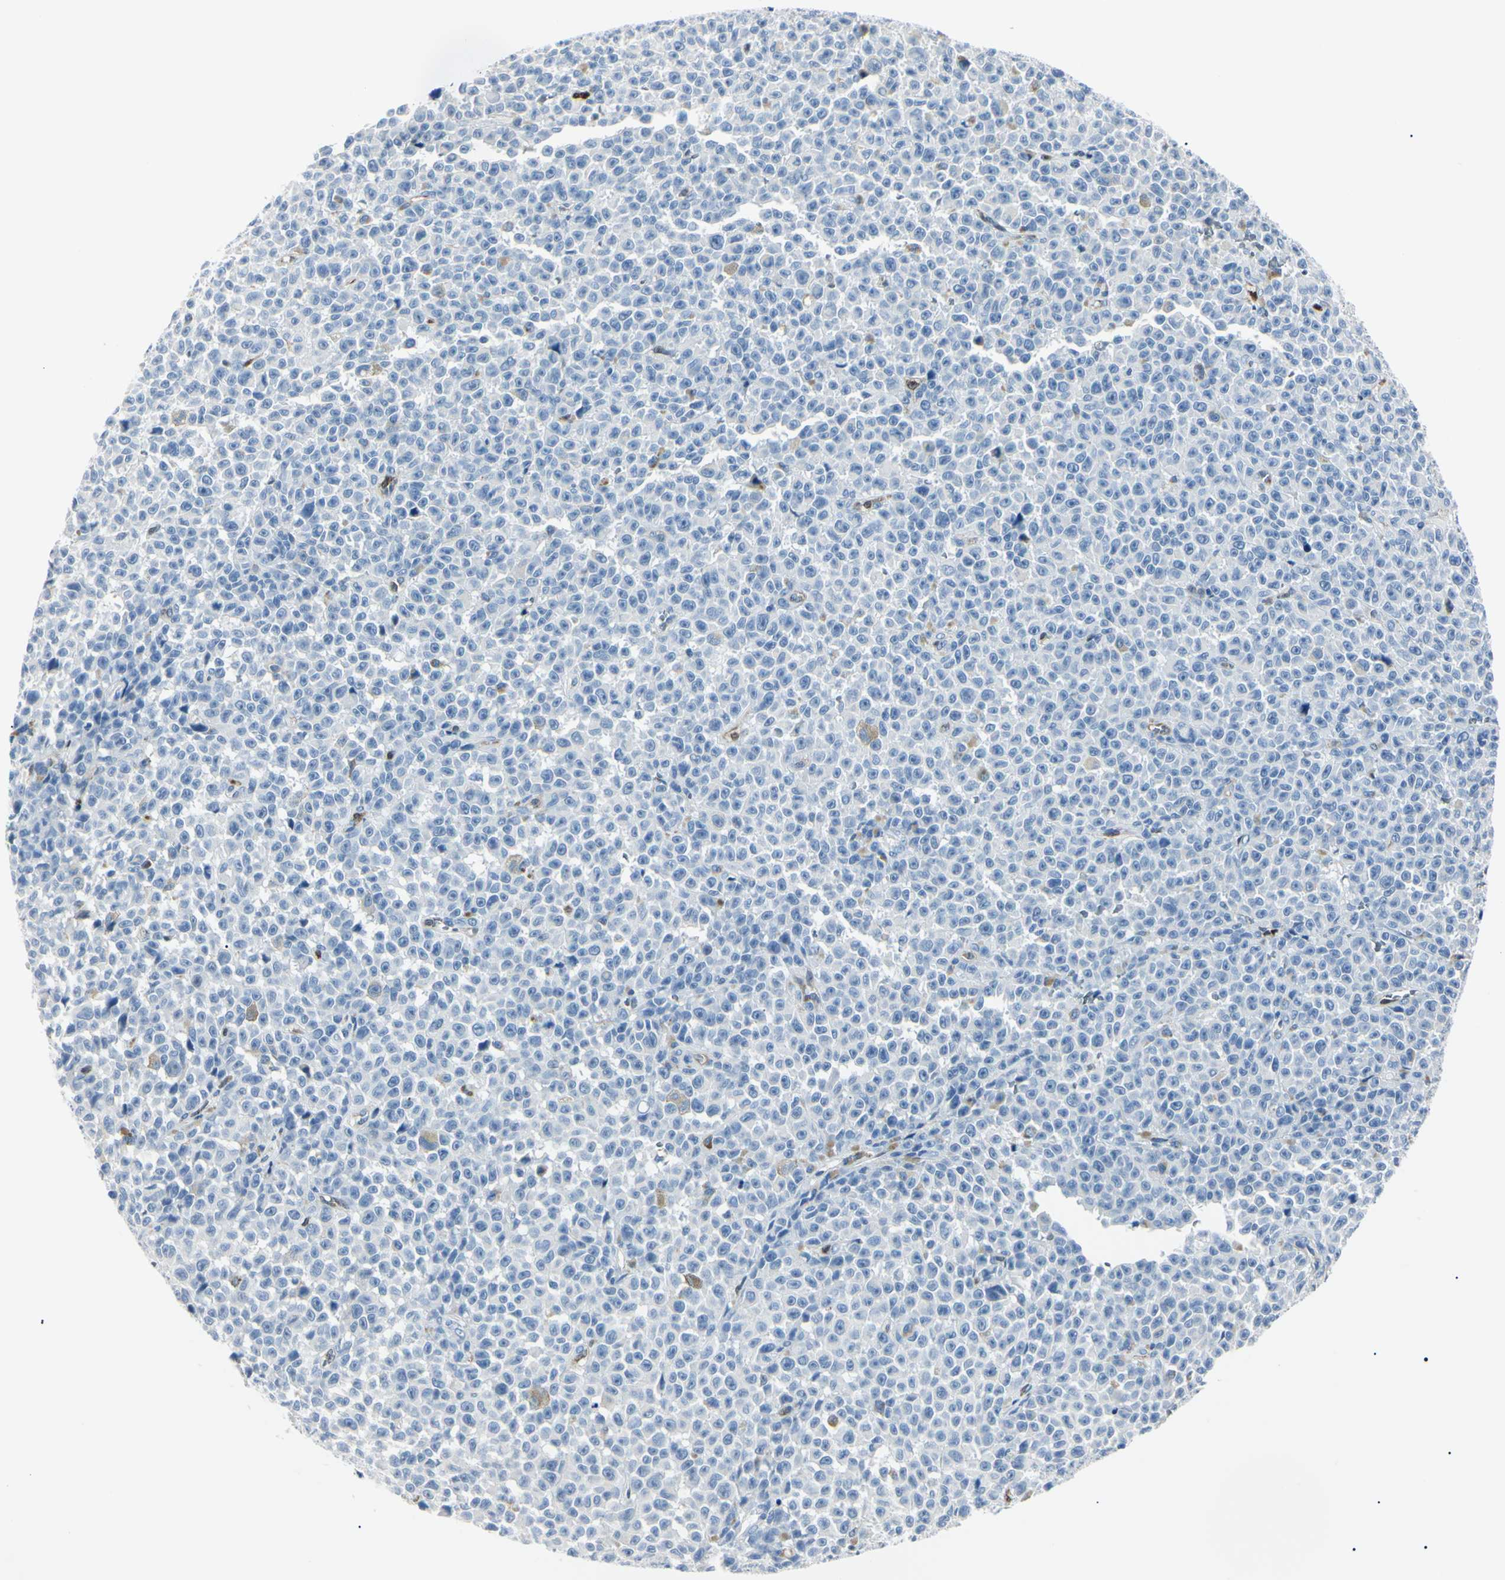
{"staining": {"intensity": "negative", "quantity": "none", "location": "none"}, "tissue": "melanoma", "cell_type": "Tumor cells", "image_type": "cancer", "snomed": [{"axis": "morphology", "description": "Malignant melanoma, NOS"}, {"axis": "topography", "description": "Skin"}], "caption": "Immunohistochemistry (IHC) histopathology image of neoplastic tissue: human malignant melanoma stained with DAB demonstrates no significant protein staining in tumor cells. (DAB (3,3'-diaminobenzidine) IHC with hematoxylin counter stain).", "gene": "CA2", "patient": {"sex": "female", "age": 82}}